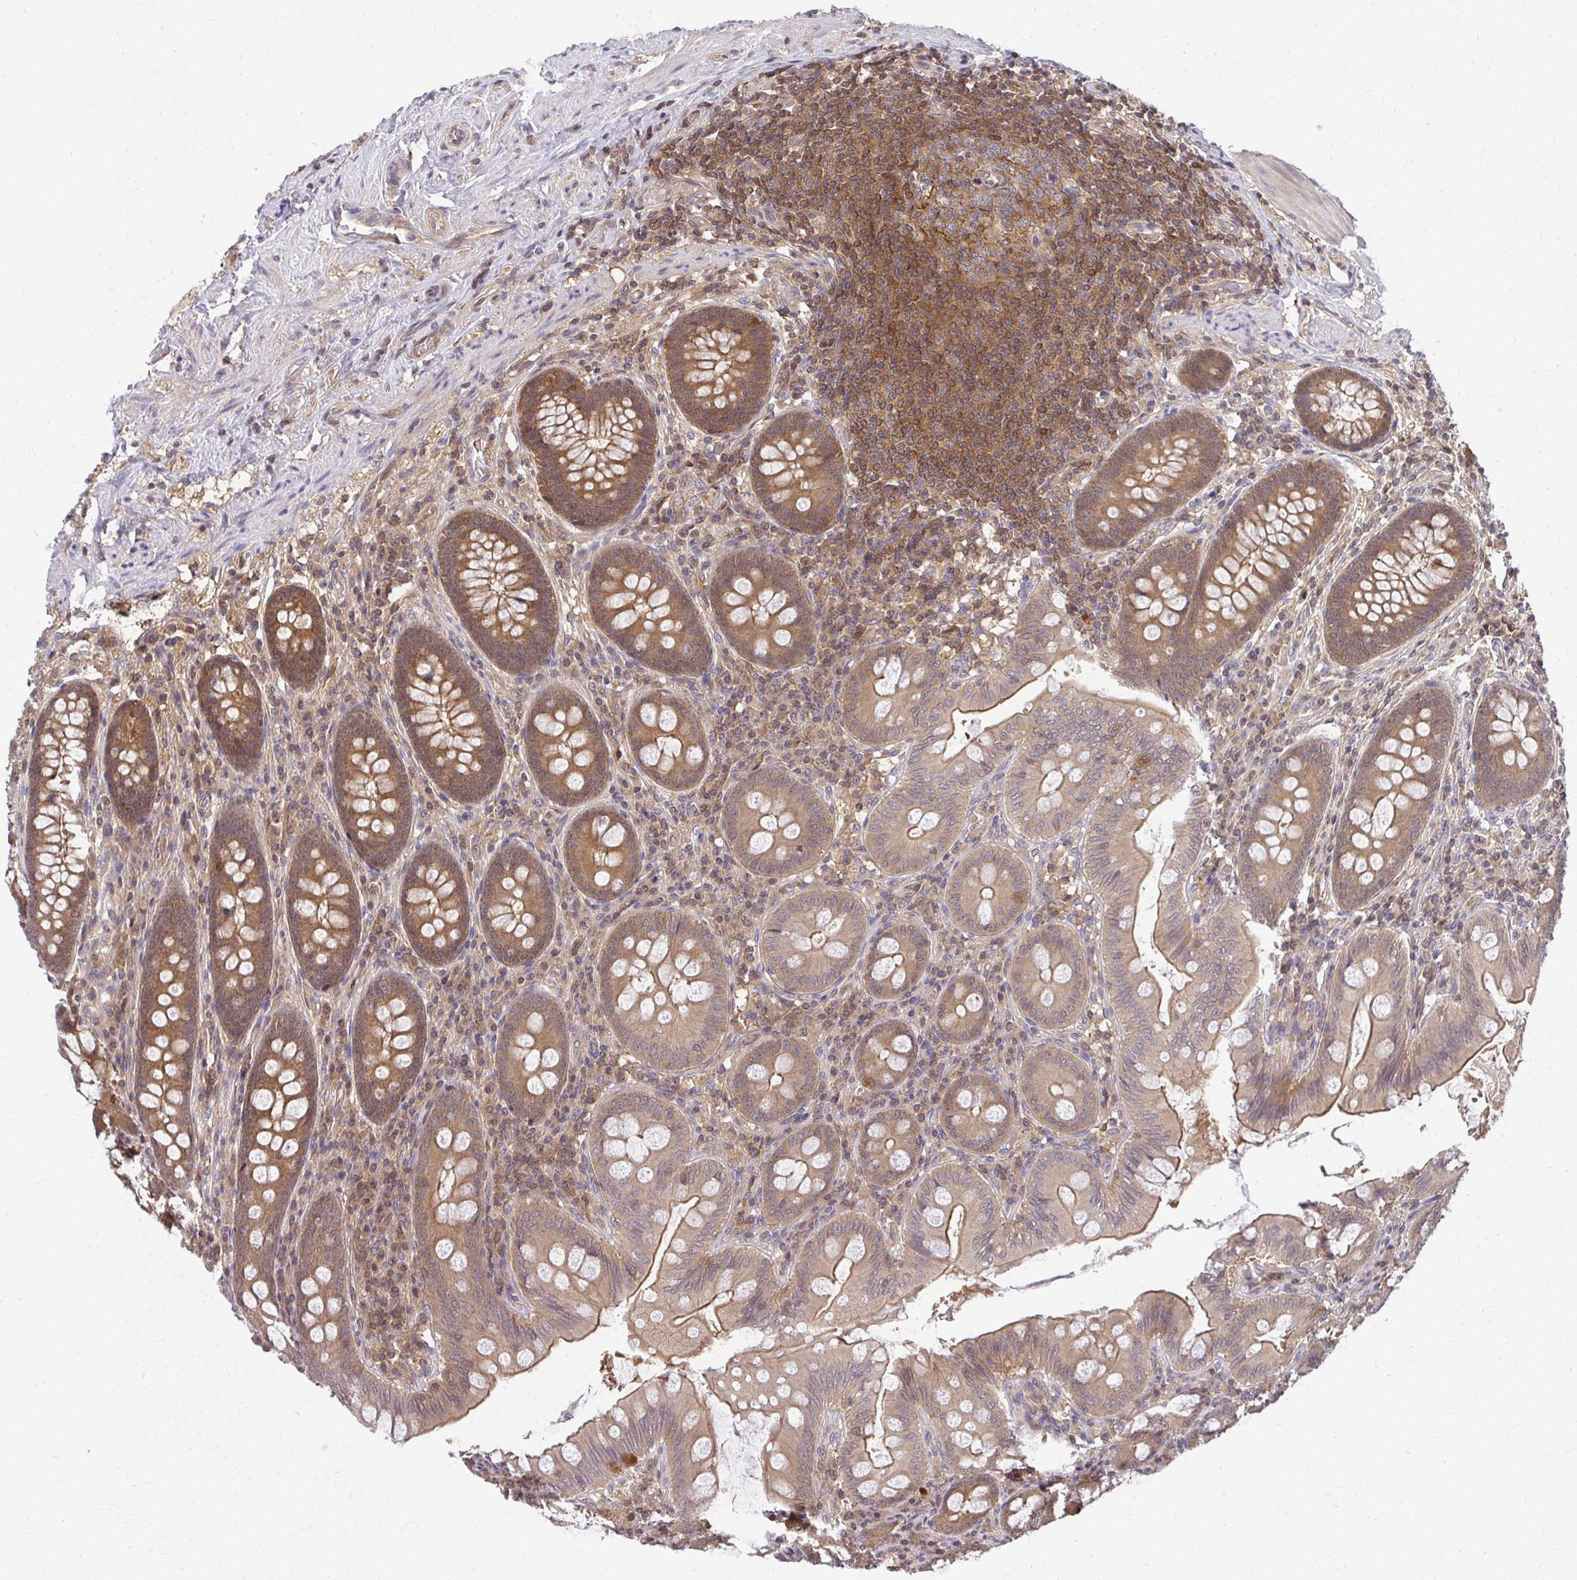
{"staining": {"intensity": "moderate", "quantity": ">75%", "location": "cytoplasmic/membranous"}, "tissue": "appendix", "cell_type": "Glandular cells", "image_type": "normal", "snomed": [{"axis": "morphology", "description": "Normal tissue, NOS"}, {"axis": "topography", "description": "Appendix"}], "caption": "Brown immunohistochemical staining in benign appendix exhibits moderate cytoplasmic/membranous staining in approximately >75% of glandular cells.", "gene": "HDHD2", "patient": {"sex": "male", "age": 71}}